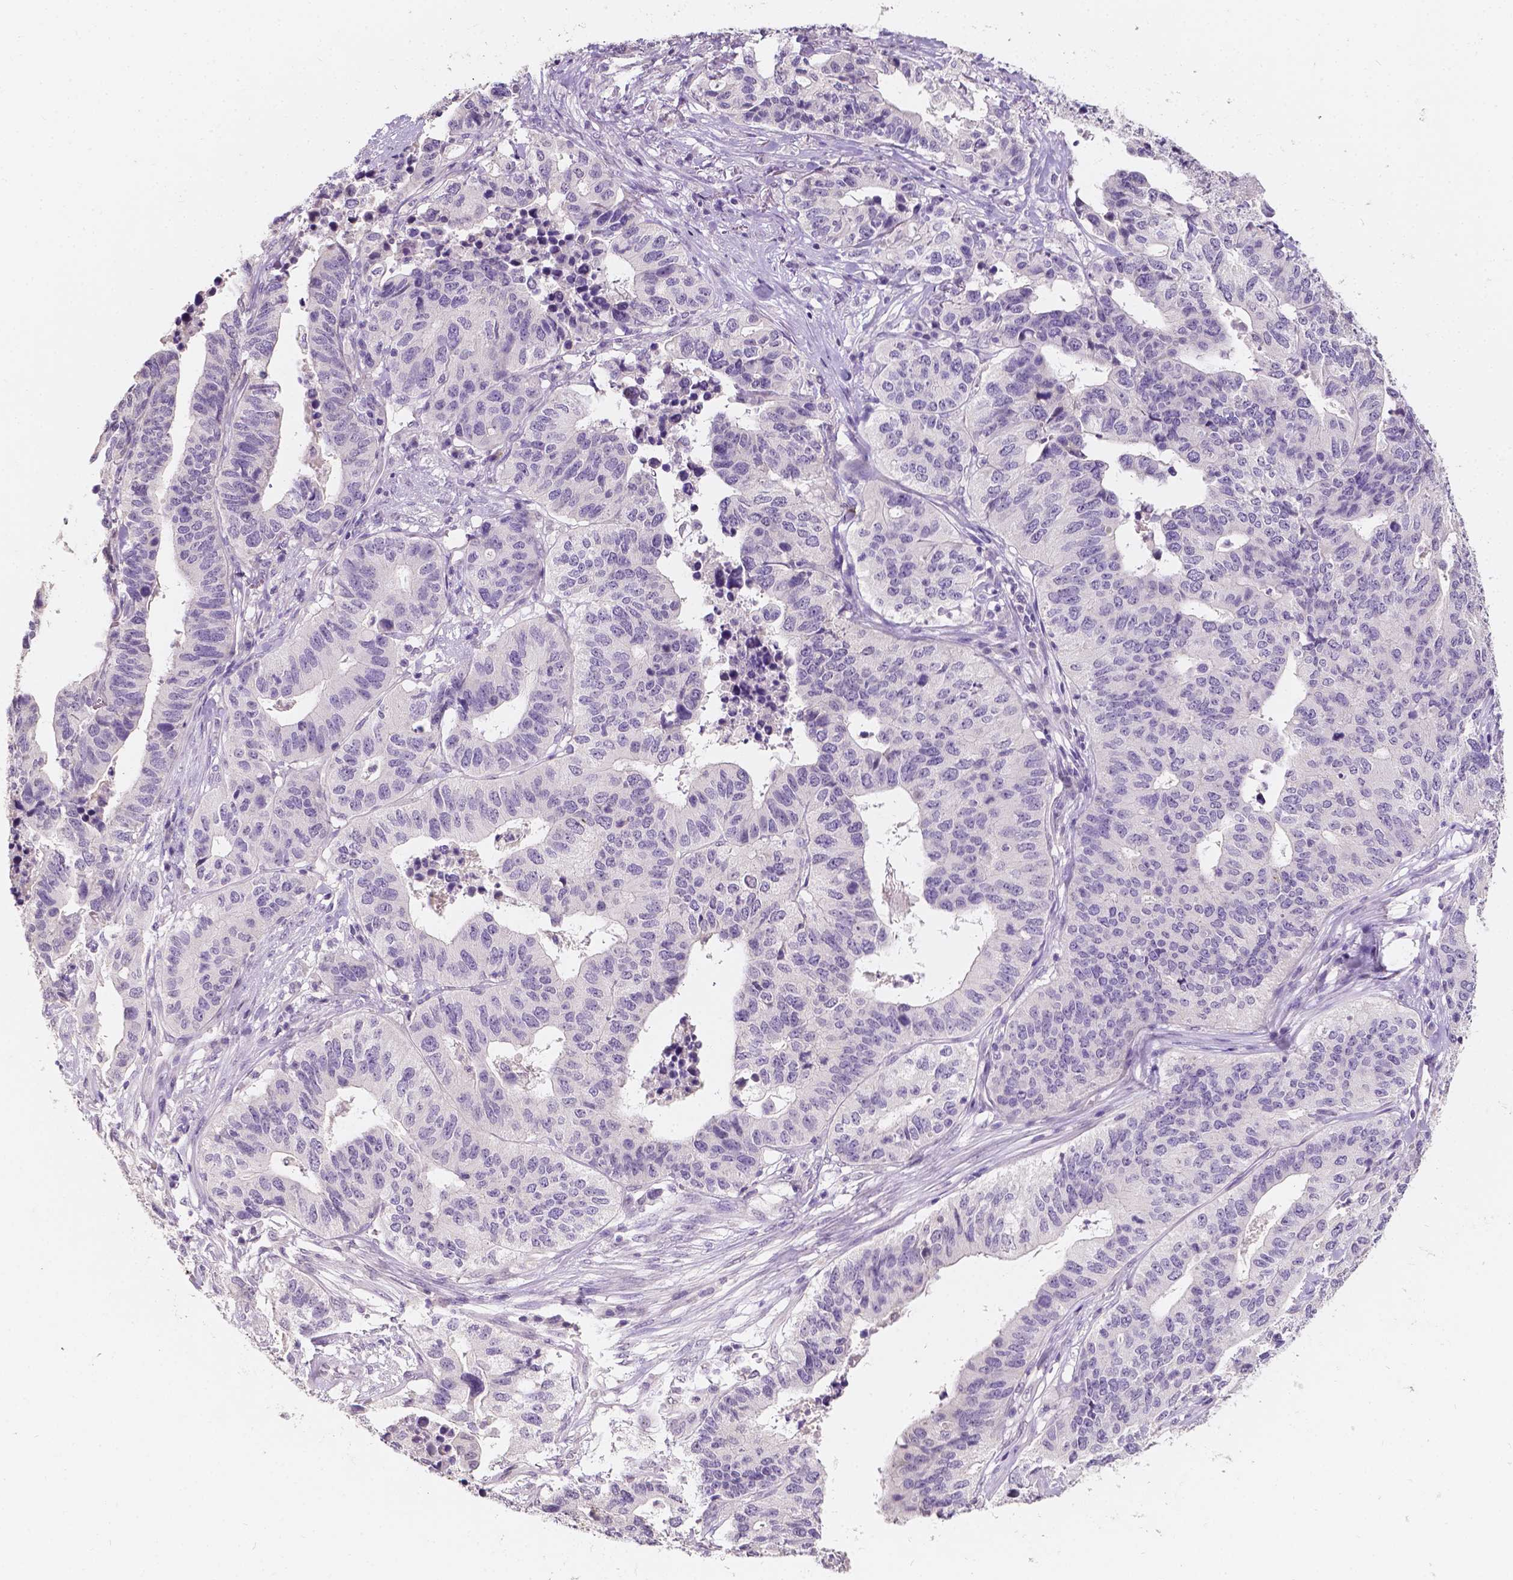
{"staining": {"intensity": "negative", "quantity": "none", "location": "none"}, "tissue": "stomach cancer", "cell_type": "Tumor cells", "image_type": "cancer", "snomed": [{"axis": "morphology", "description": "Adenocarcinoma, NOS"}, {"axis": "topography", "description": "Stomach, upper"}], "caption": "An immunohistochemistry (IHC) photomicrograph of stomach adenocarcinoma is shown. There is no staining in tumor cells of stomach adenocarcinoma.", "gene": "TAL1", "patient": {"sex": "female", "age": 67}}